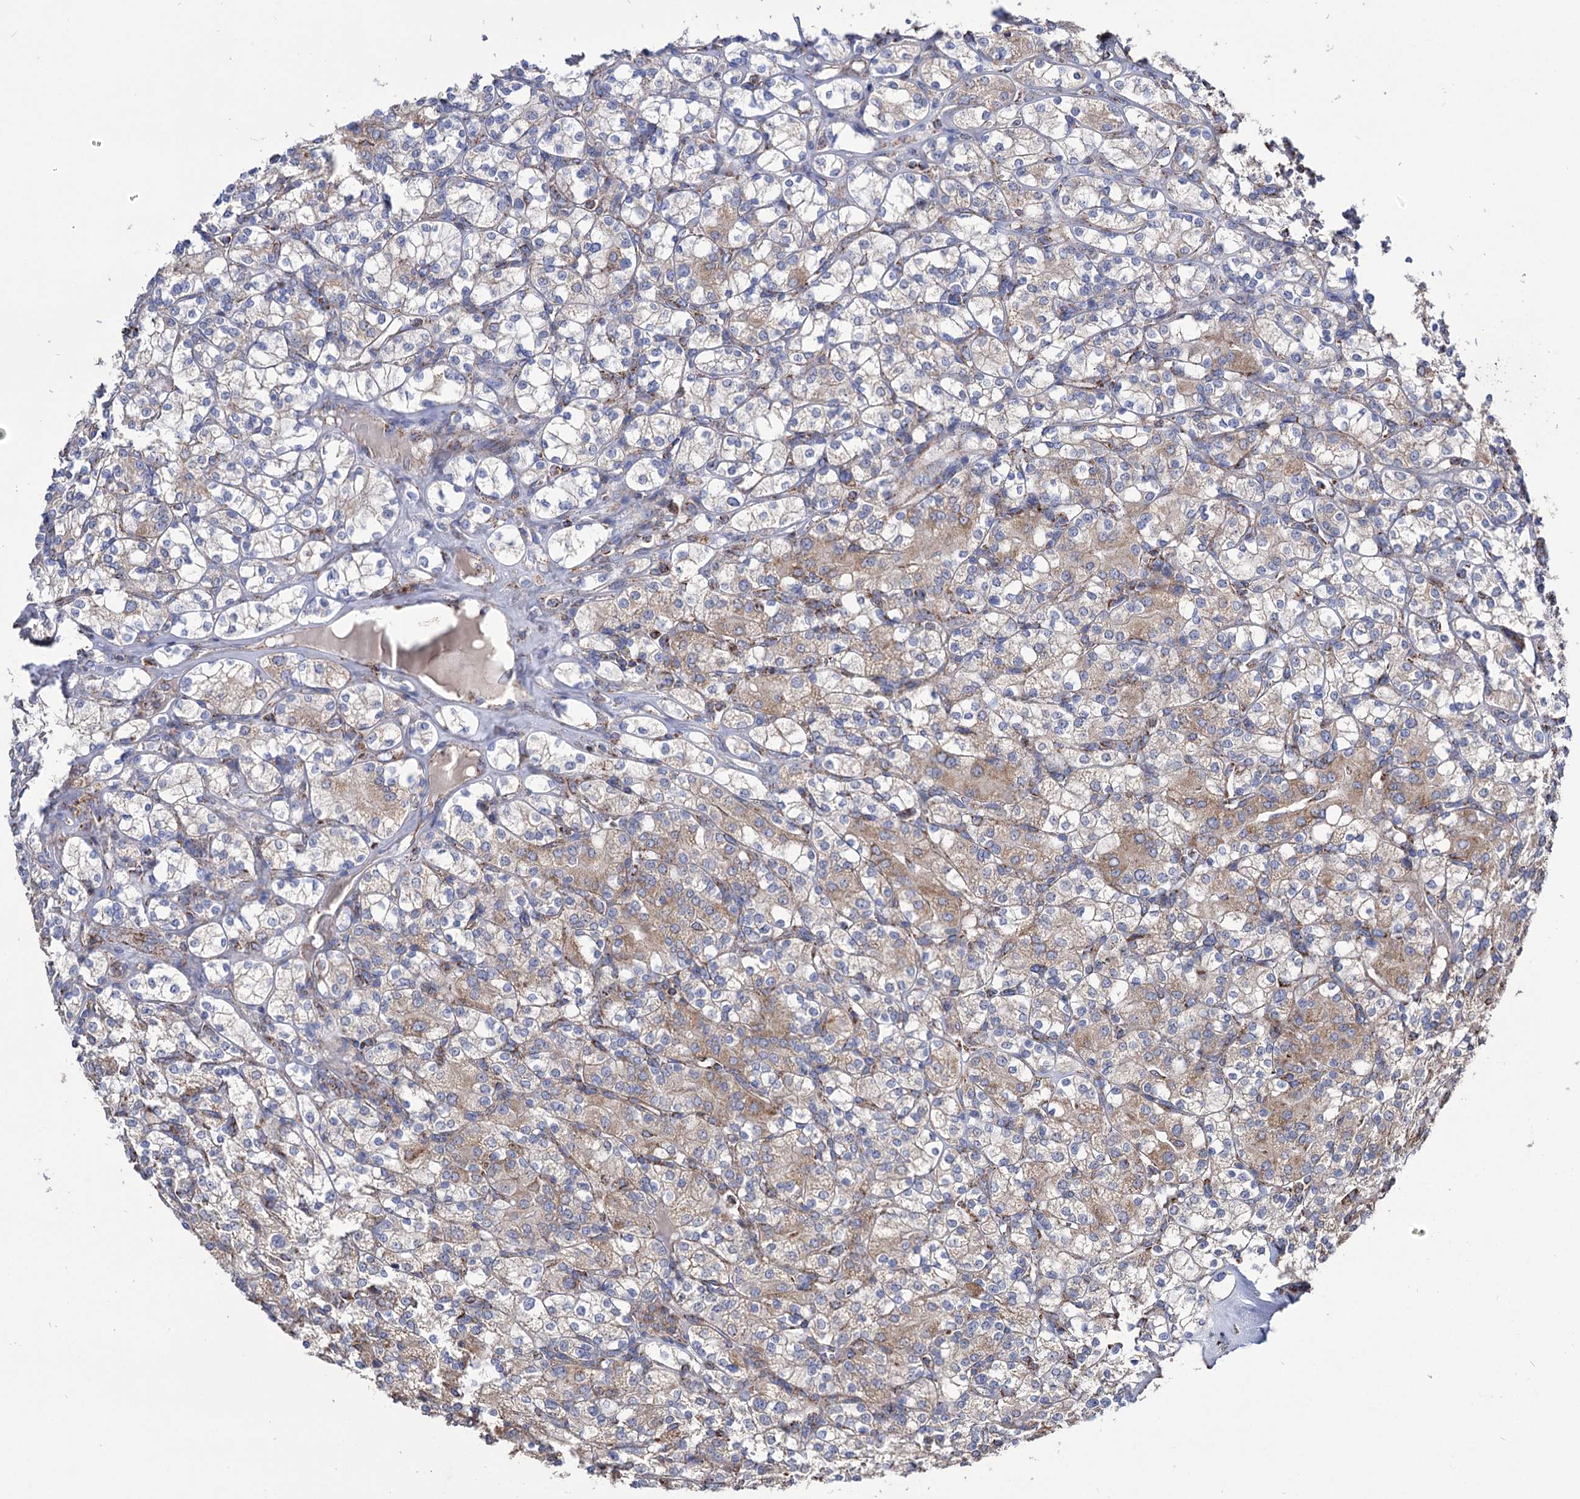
{"staining": {"intensity": "weak", "quantity": "25%-75%", "location": "cytoplasmic/membranous"}, "tissue": "renal cancer", "cell_type": "Tumor cells", "image_type": "cancer", "snomed": [{"axis": "morphology", "description": "Adenocarcinoma, NOS"}, {"axis": "topography", "description": "Kidney"}], "caption": "Weak cytoplasmic/membranous protein staining is identified in about 25%-75% of tumor cells in renal adenocarcinoma.", "gene": "ABHD10", "patient": {"sex": "male", "age": 77}}